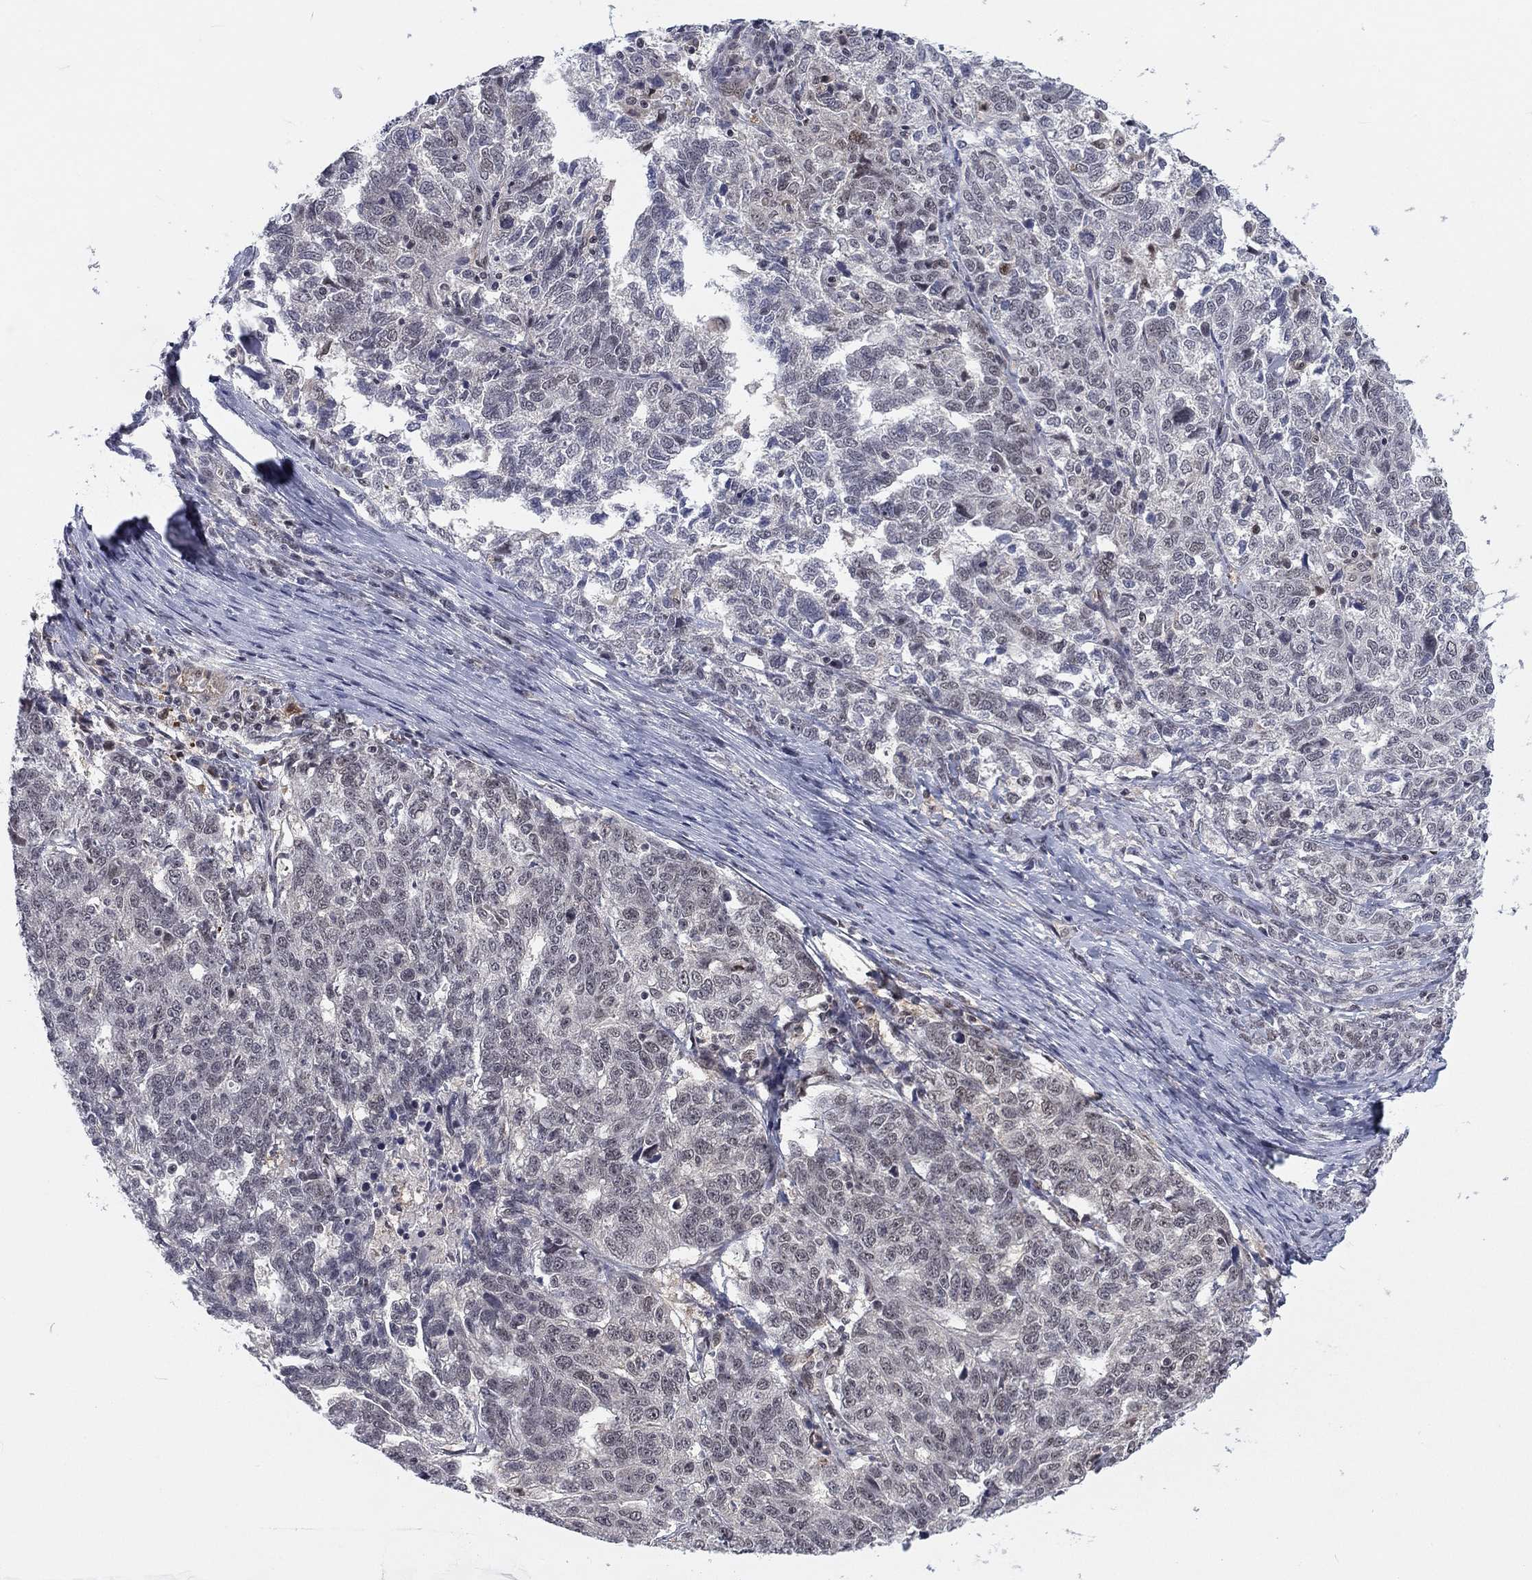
{"staining": {"intensity": "negative", "quantity": "none", "location": "none"}, "tissue": "ovarian cancer", "cell_type": "Tumor cells", "image_type": "cancer", "snomed": [{"axis": "morphology", "description": "Cystadenocarcinoma, serous, NOS"}, {"axis": "topography", "description": "Ovary"}], "caption": "Immunohistochemistry (IHC) of serous cystadenocarcinoma (ovarian) reveals no staining in tumor cells. Brightfield microscopy of immunohistochemistry (IHC) stained with DAB (brown) and hematoxylin (blue), captured at high magnification.", "gene": "FYTTD1", "patient": {"sex": "female", "age": 71}}